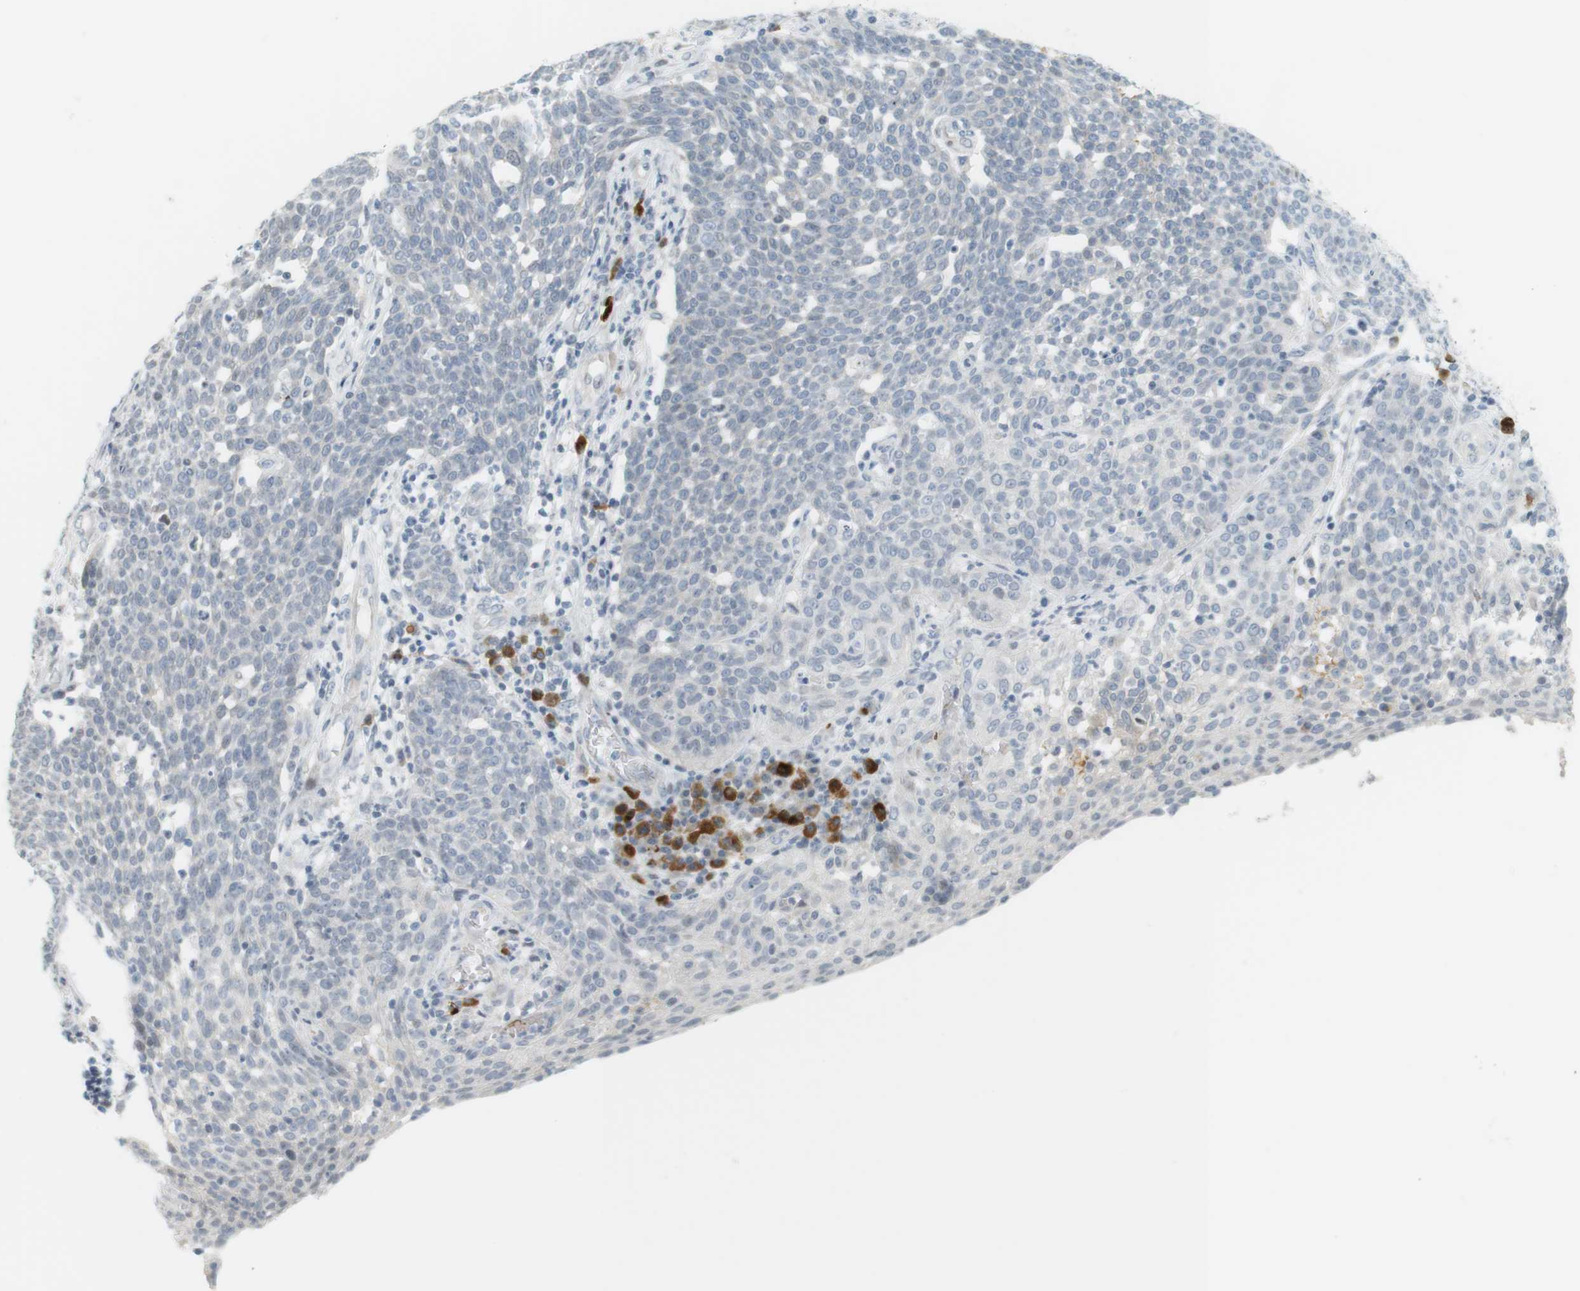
{"staining": {"intensity": "negative", "quantity": "none", "location": "none"}, "tissue": "cervical cancer", "cell_type": "Tumor cells", "image_type": "cancer", "snomed": [{"axis": "morphology", "description": "Squamous cell carcinoma, NOS"}, {"axis": "topography", "description": "Cervix"}], "caption": "Immunohistochemistry of human cervical cancer (squamous cell carcinoma) demonstrates no expression in tumor cells.", "gene": "DMC1", "patient": {"sex": "female", "age": 34}}